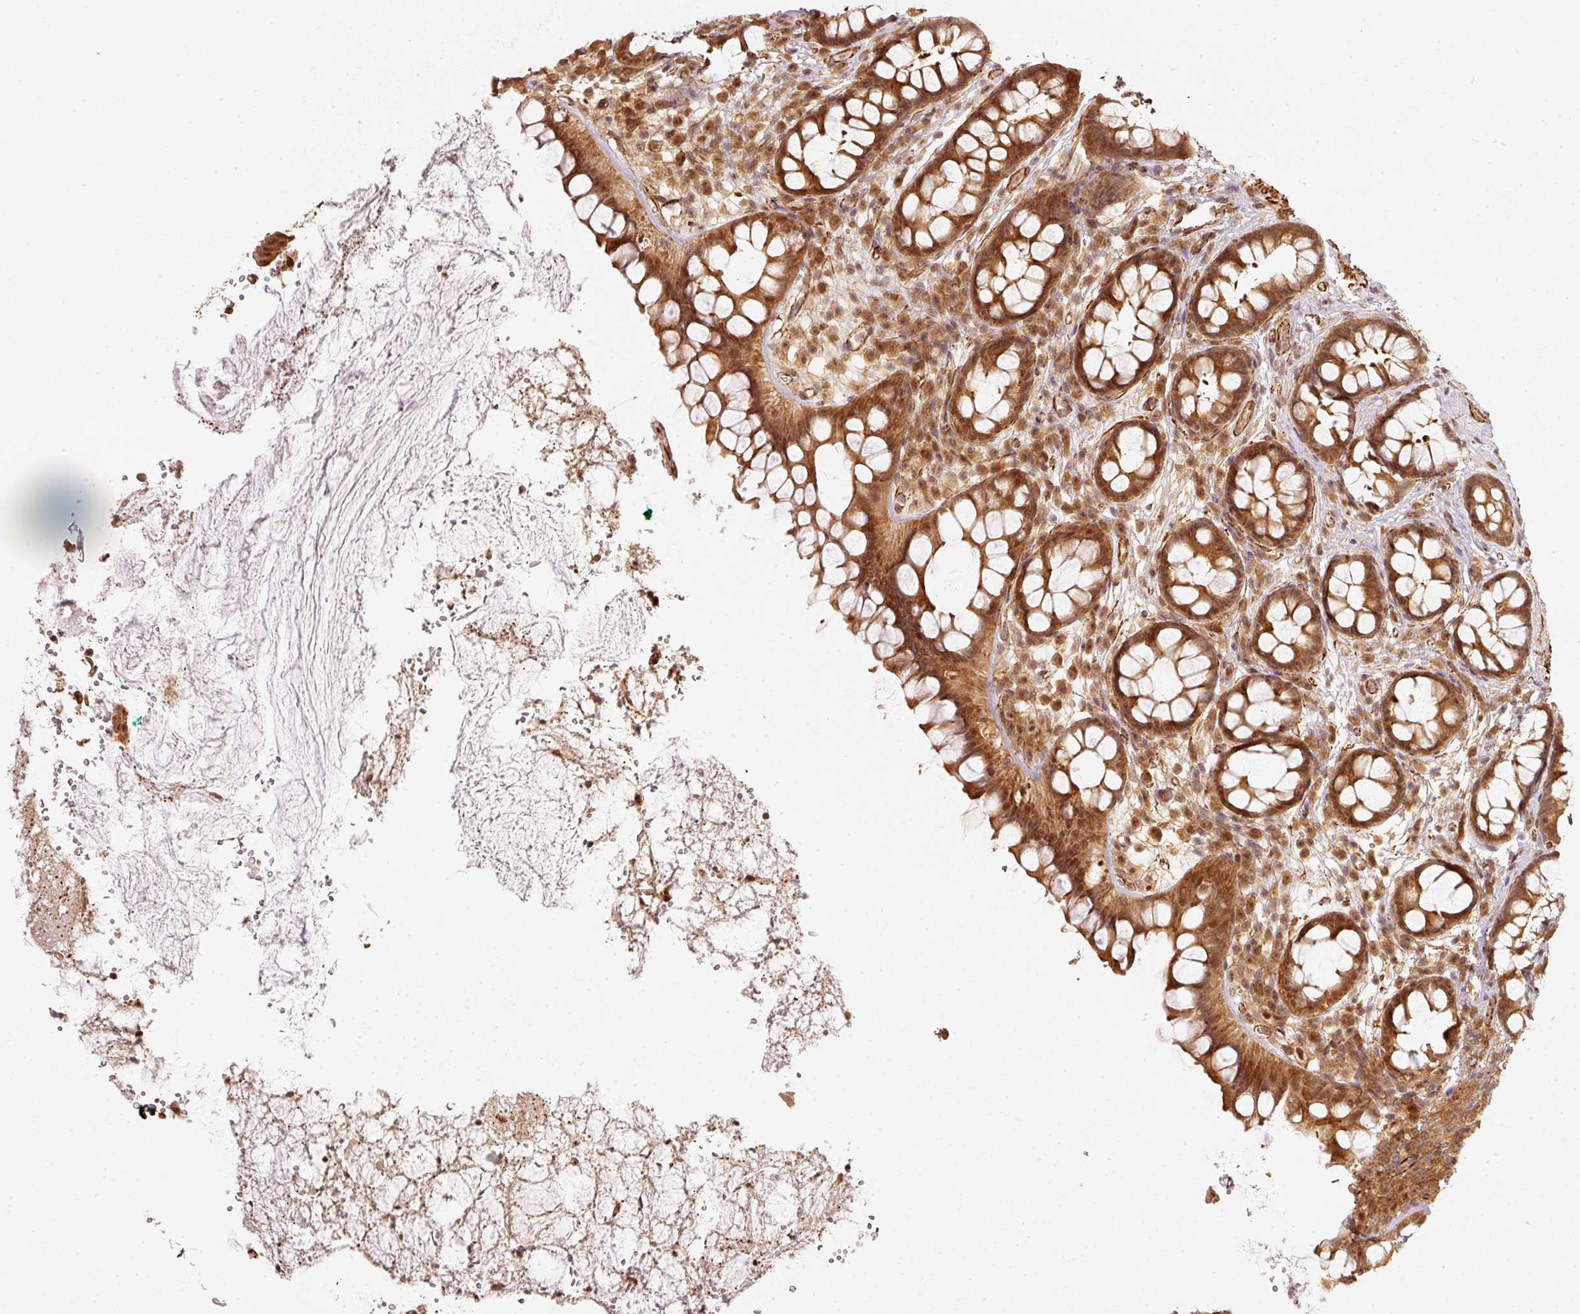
{"staining": {"intensity": "strong", "quantity": ">75%", "location": "cytoplasmic/membranous"}, "tissue": "rectum", "cell_type": "Glandular cells", "image_type": "normal", "snomed": [{"axis": "morphology", "description": "Normal tissue, NOS"}, {"axis": "topography", "description": "Rectum"}, {"axis": "topography", "description": "Peripheral nerve tissue"}], "caption": "Glandular cells reveal strong cytoplasmic/membranous expression in about >75% of cells in benign rectum.", "gene": "PSMD1", "patient": {"sex": "female", "age": 69}}